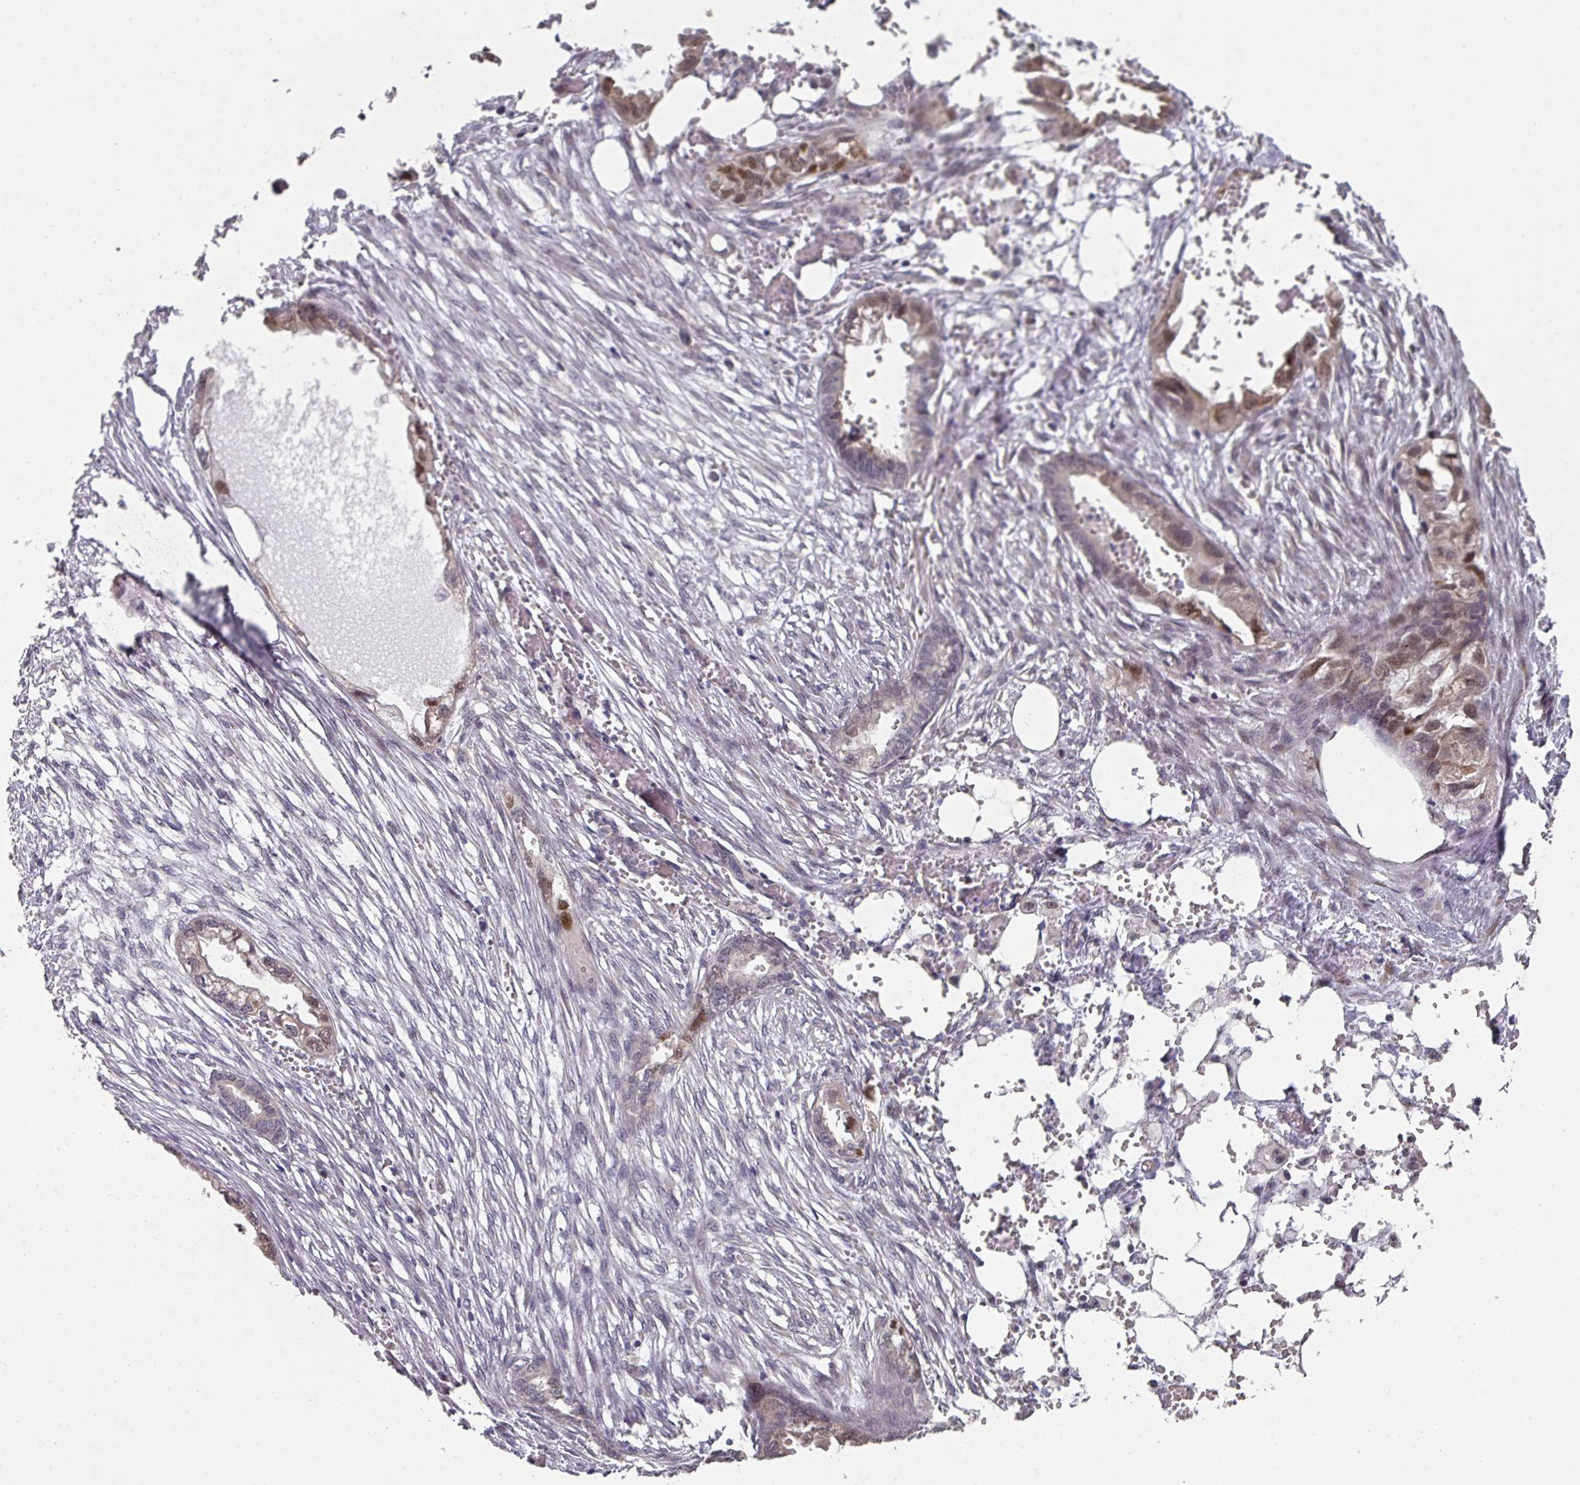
{"staining": {"intensity": "weak", "quantity": "<25%", "location": "nuclear"}, "tissue": "endometrial cancer", "cell_type": "Tumor cells", "image_type": "cancer", "snomed": [{"axis": "morphology", "description": "Adenocarcinoma, NOS"}, {"axis": "morphology", "description": "Adenocarcinoma, metastatic, NOS"}, {"axis": "topography", "description": "Adipose tissue"}, {"axis": "topography", "description": "Endometrium"}], "caption": "Tumor cells are negative for brown protein staining in endometrial metastatic adenocarcinoma.", "gene": "C18orf25", "patient": {"sex": "female", "age": 67}}